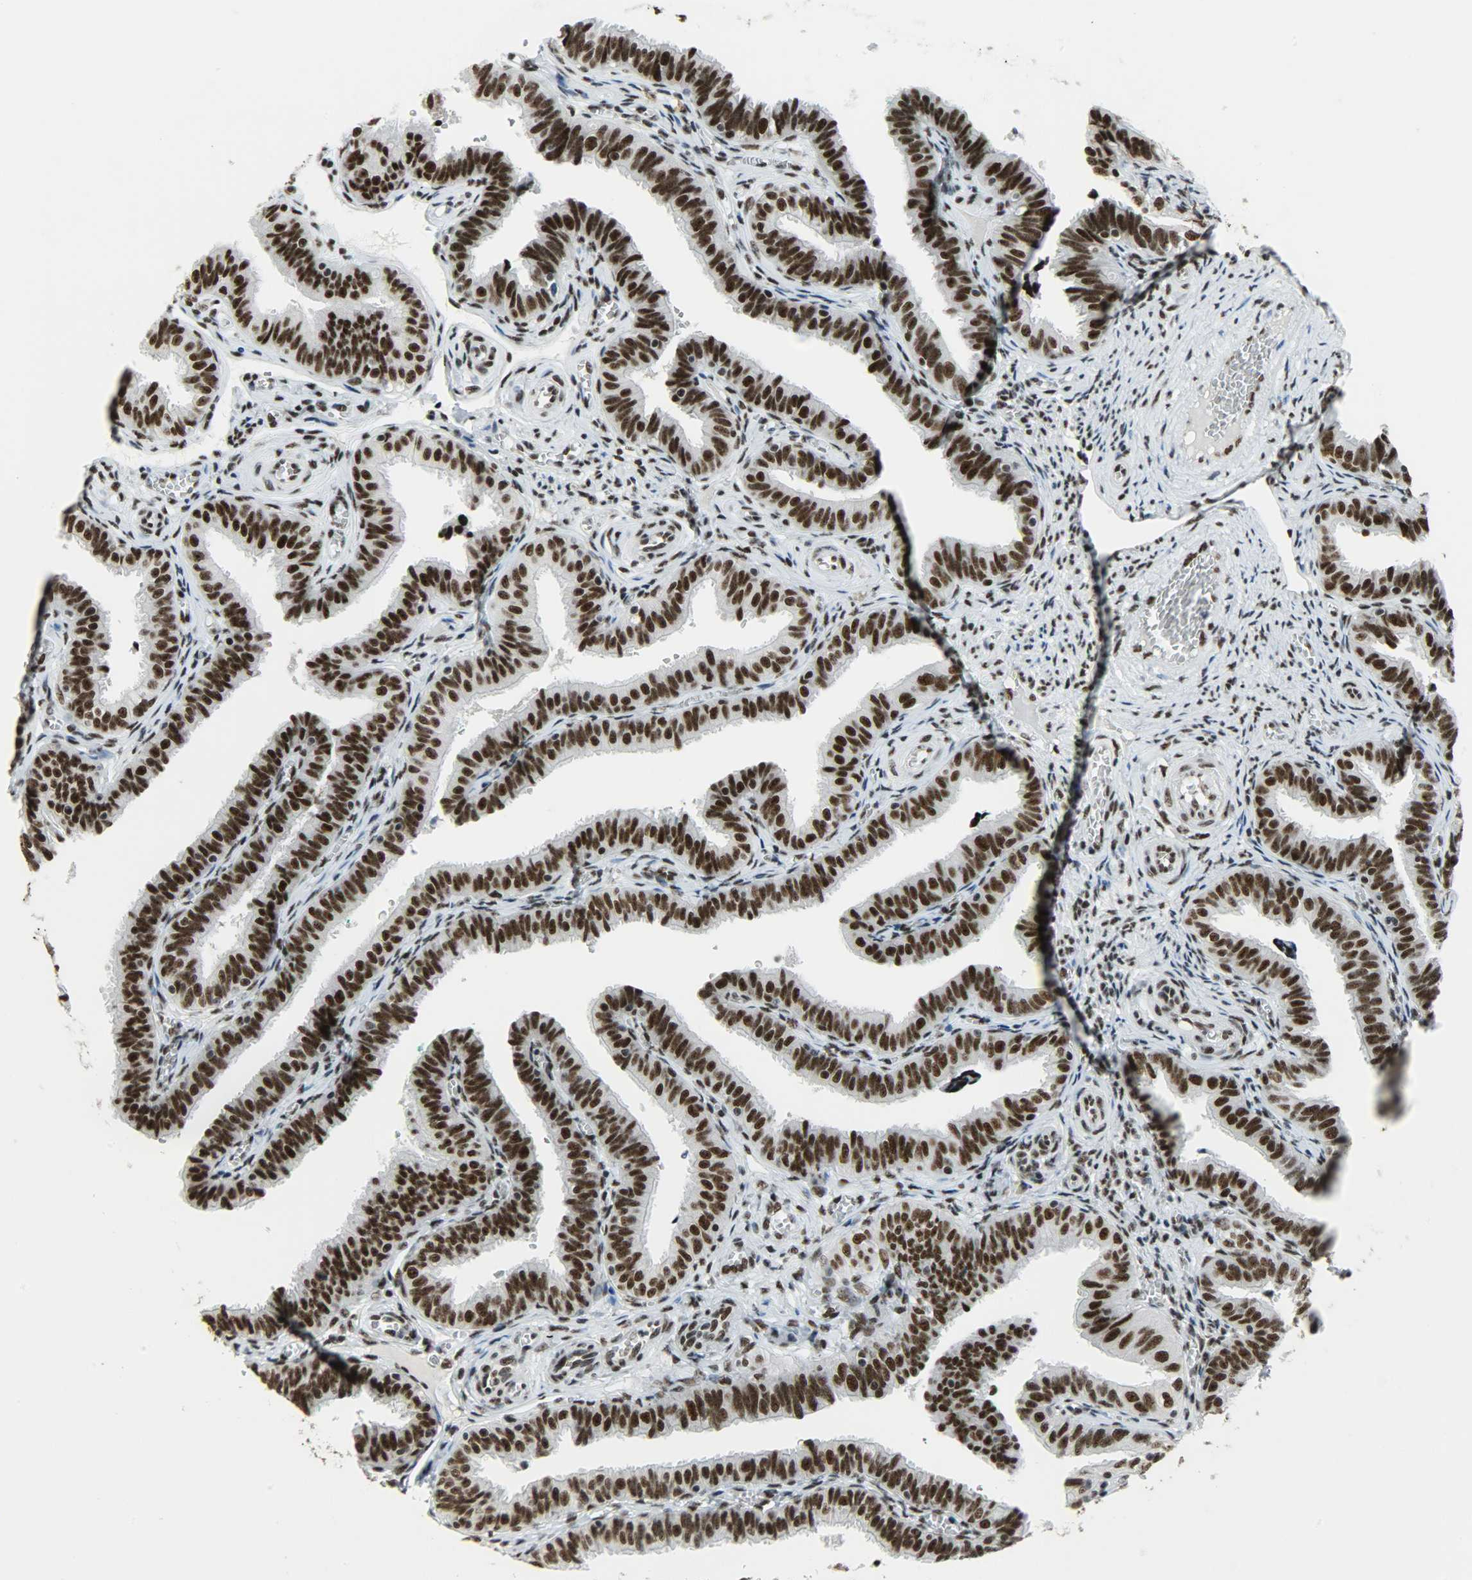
{"staining": {"intensity": "strong", "quantity": ">75%", "location": "nuclear"}, "tissue": "fallopian tube", "cell_type": "Glandular cells", "image_type": "normal", "snomed": [{"axis": "morphology", "description": "Normal tissue, NOS"}, {"axis": "topography", "description": "Fallopian tube"}], "caption": "Glandular cells demonstrate high levels of strong nuclear expression in approximately >75% of cells in unremarkable human fallopian tube. Nuclei are stained in blue.", "gene": "SNRPA", "patient": {"sex": "female", "age": 46}}